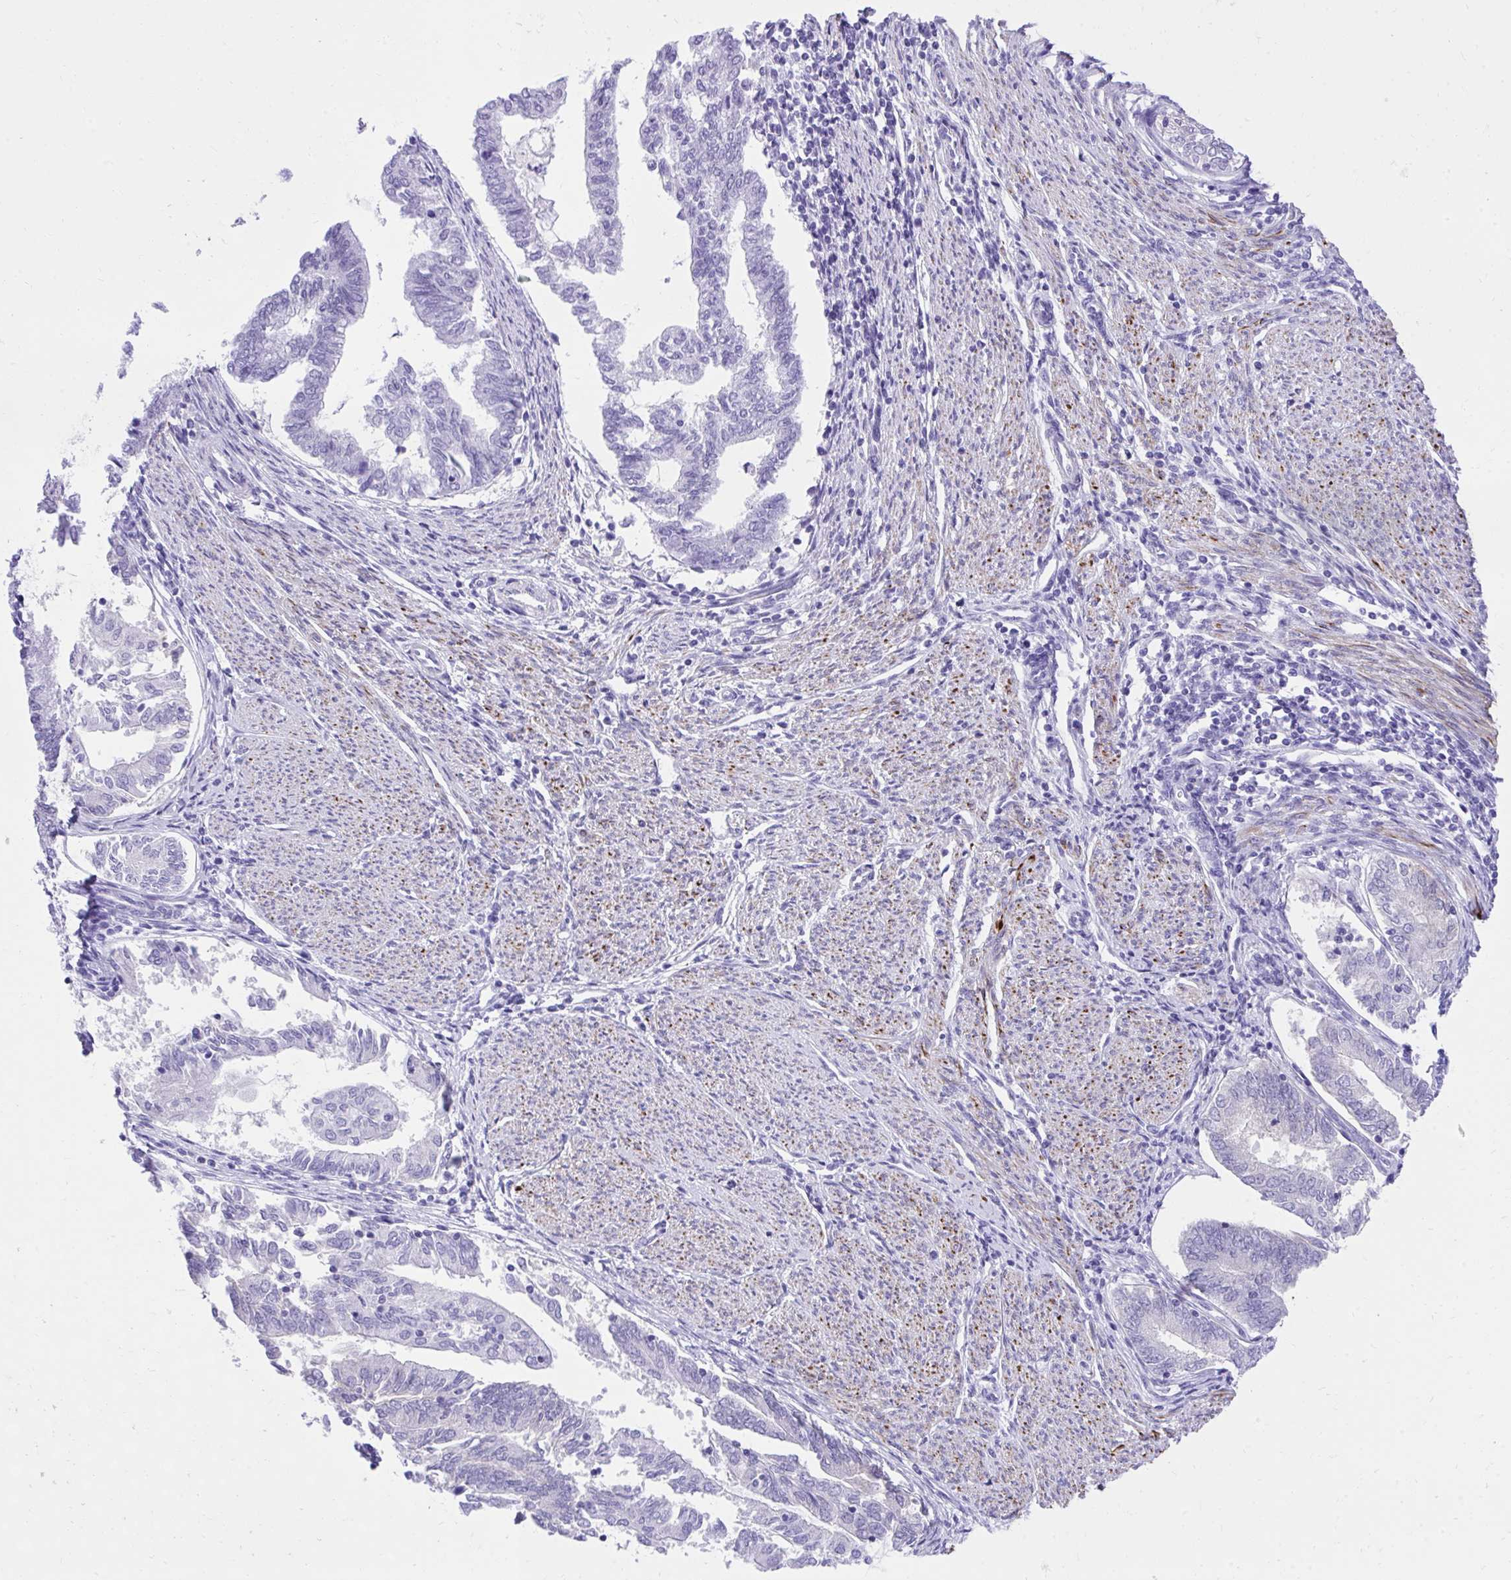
{"staining": {"intensity": "negative", "quantity": "none", "location": "none"}, "tissue": "endometrial cancer", "cell_type": "Tumor cells", "image_type": "cancer", "snomed": [{"axis": "morphology", "description": "Adenocarcinoma, NOS"}, {"axis": "topography", "description": "Endometrium"}], "caption": "A high-resolution image shows IHC staining of adenocarcinoma (endometrial), which displays no significant expression in tumor cells.", "gene": "KCNN4", "patient": {"sex": "female", "age": 79}}